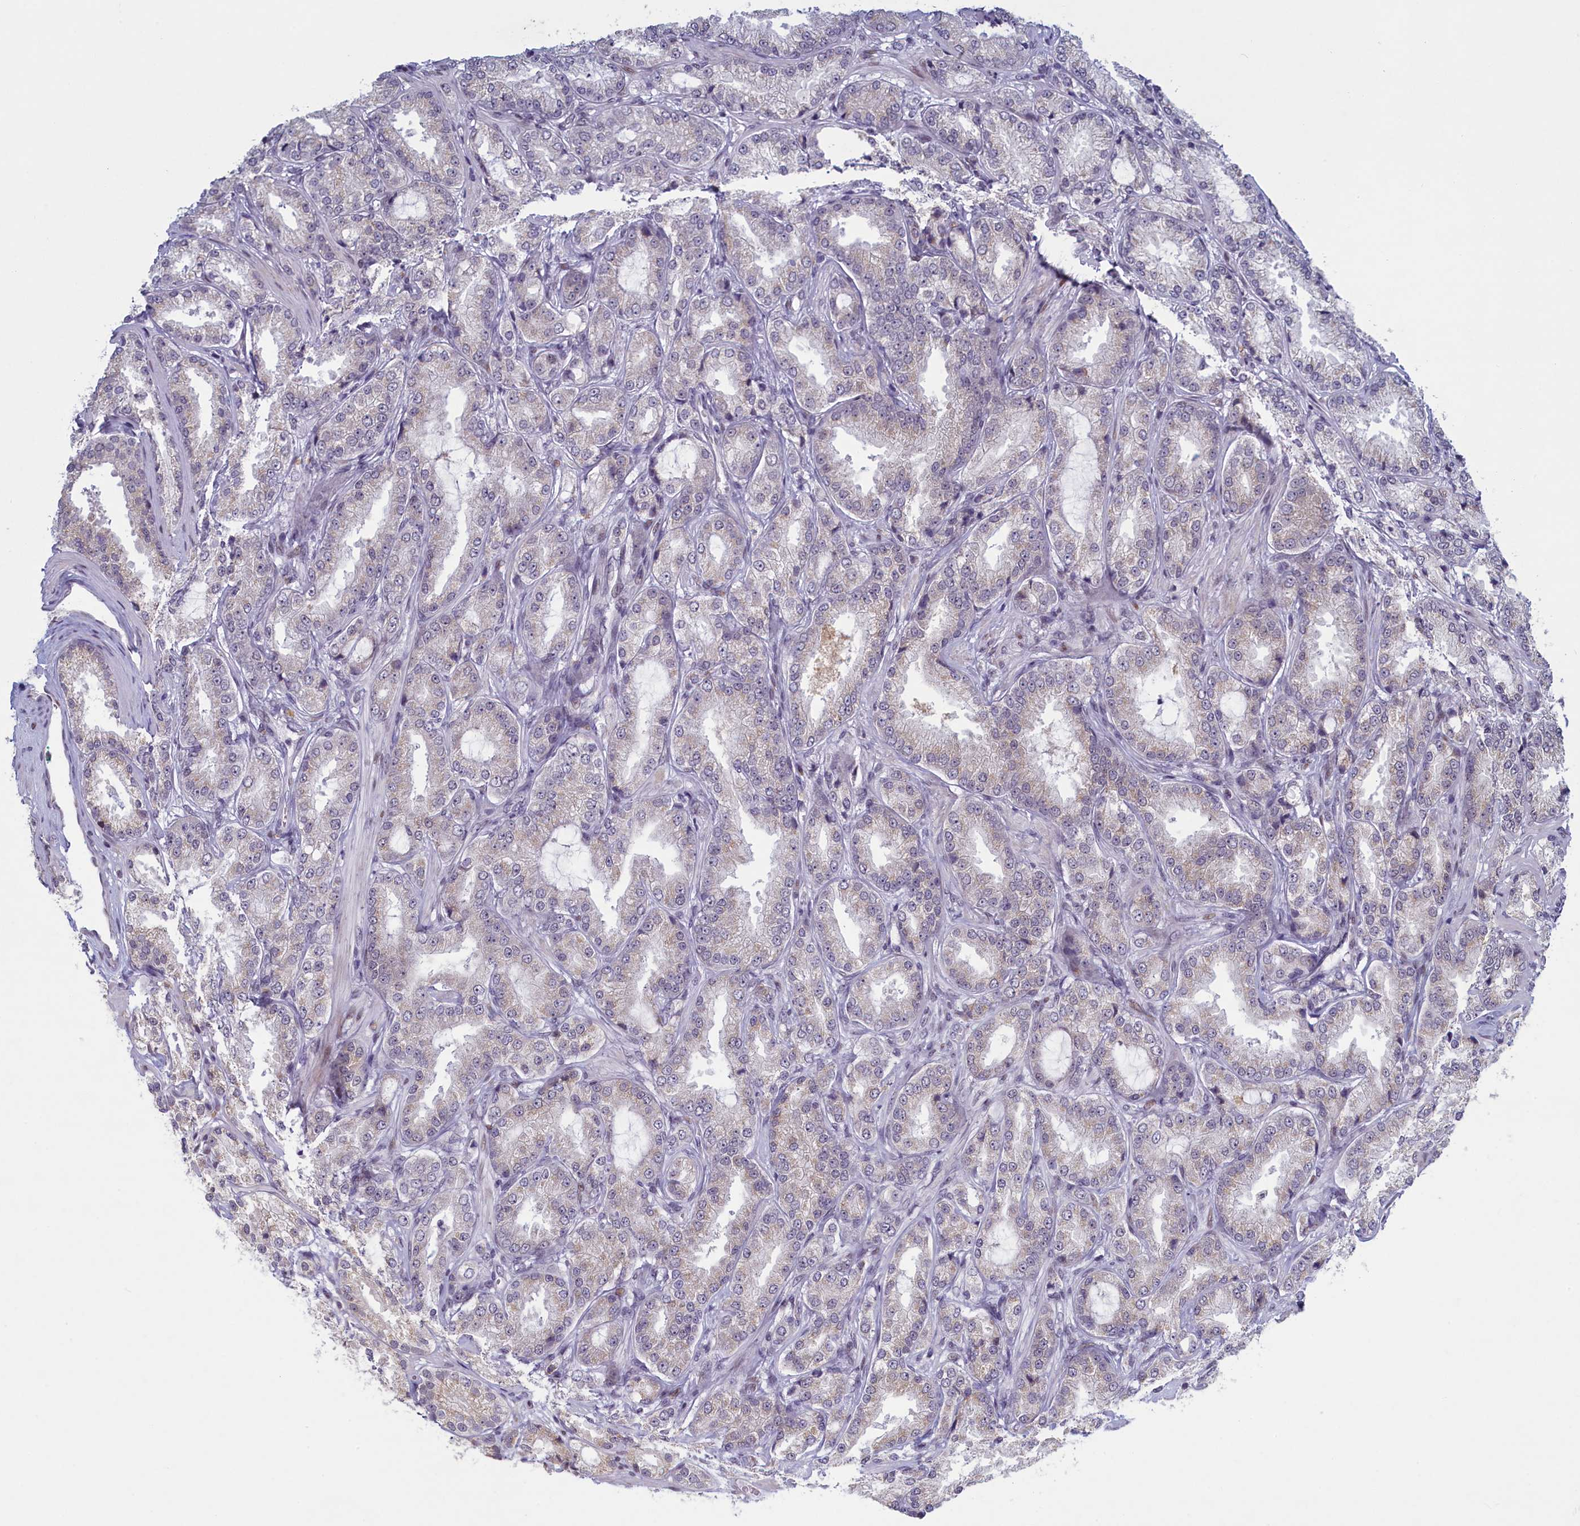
{"staining": {"intensity": "weak", "quantity": "<25%", "location": "cytoplasmic/membranous"}, "tissue": "prostate cancer", "cell_type": "Tumor cells", "image_type": "cancer", "snomed": [{"axis": "morphology", "description": "Adenocarcinoma, Low grade"}, {"axis": "topography", "description": "Prostate"}], "caption": "The photomicrograph exhibits no significant expression in tumor cells of low-grade adenocarcinoma (prostate). Brightfield microscopy of IHC stained with DAB (3,3'-diaminobenzidine) (brown) and hematoxylin (blue), captured at high magnification.", "gene": "ATF7IP2", "patient": {"sex": "male", "age": 59}}